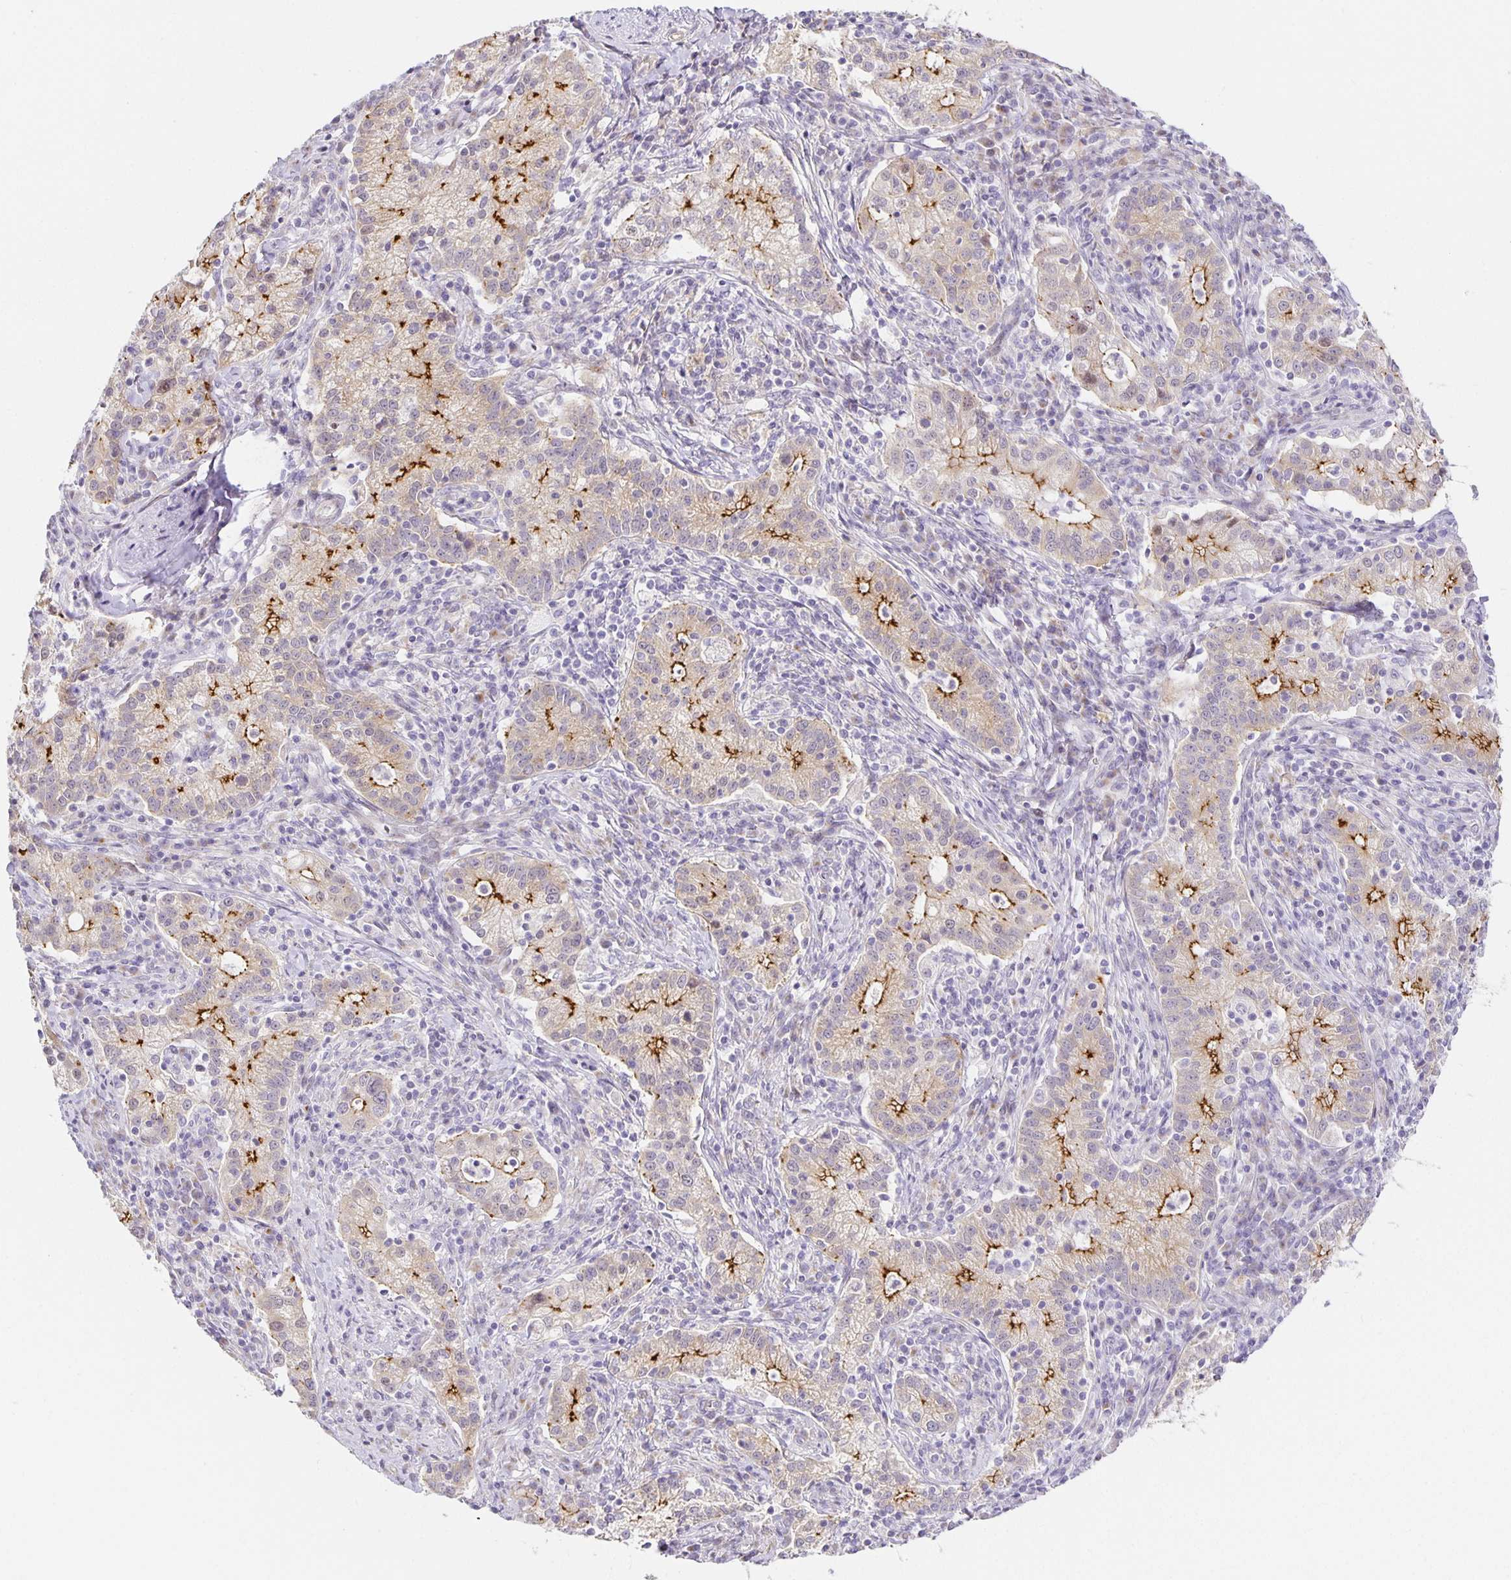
{"staining": {"intensity": "moderate", "quantity": "25%-75%", "location": "cytoplasmic/membranous"}, "tissue": "cervical cancer", "cell_type": "Tumor cells", "image_type": "cancer", "snomed": [{"axis": "morphology", "description": "Normal tissue, NOS"}, {"axis": "morphology", "description": "Adenocarcinoma, NOS"}, {"axis": "topography", "description": "Cervix"}], "caption": "There is medium levels of moderate cytoplasmic/membranous staining in tumor cells of cervical cancer (adenocarcinoma), as demonstrated by immunohistochemical staining (brown color).", "gene": "TJP3", "patient": {"sex": "female", "age": 44}}